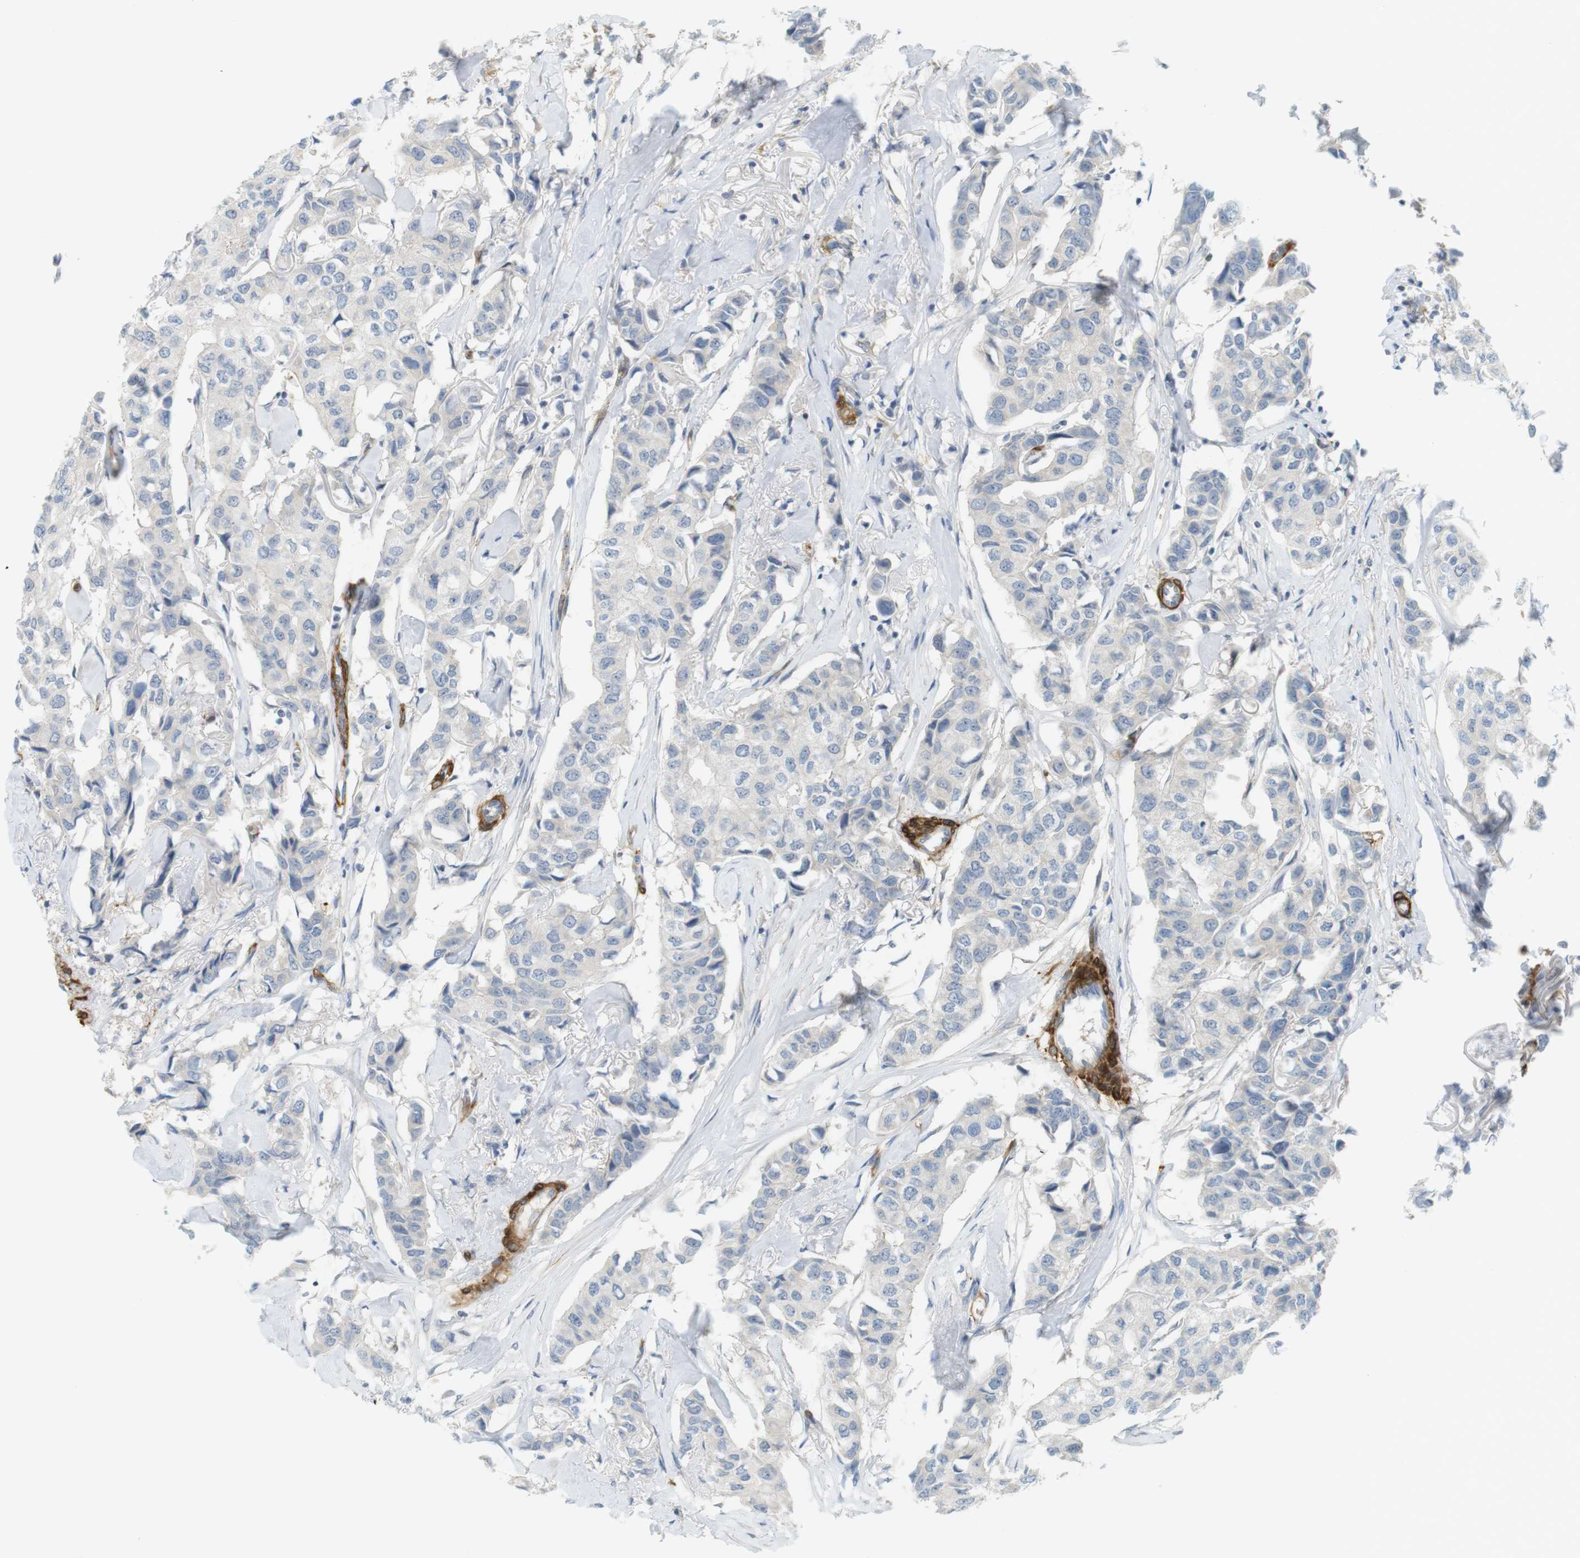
{"staining": {"intensity": "negative", "quantity": "none", "location": "none"}, "tissue": "breast cancer", "cell_type": "Tumor cells", "image_type": "cancer", "snomed": [{"axis": "morphology", "description": "Duct carcinoma"}, {"axis": "topography", "description": "Breast"}], "caption": "Intraductal carcinoma (breast) was stained to show a protein in brown. There is no significant staining in tumor cells.", "gene": "PDE3A", "patient": {"sex": "female", "age": 80}}